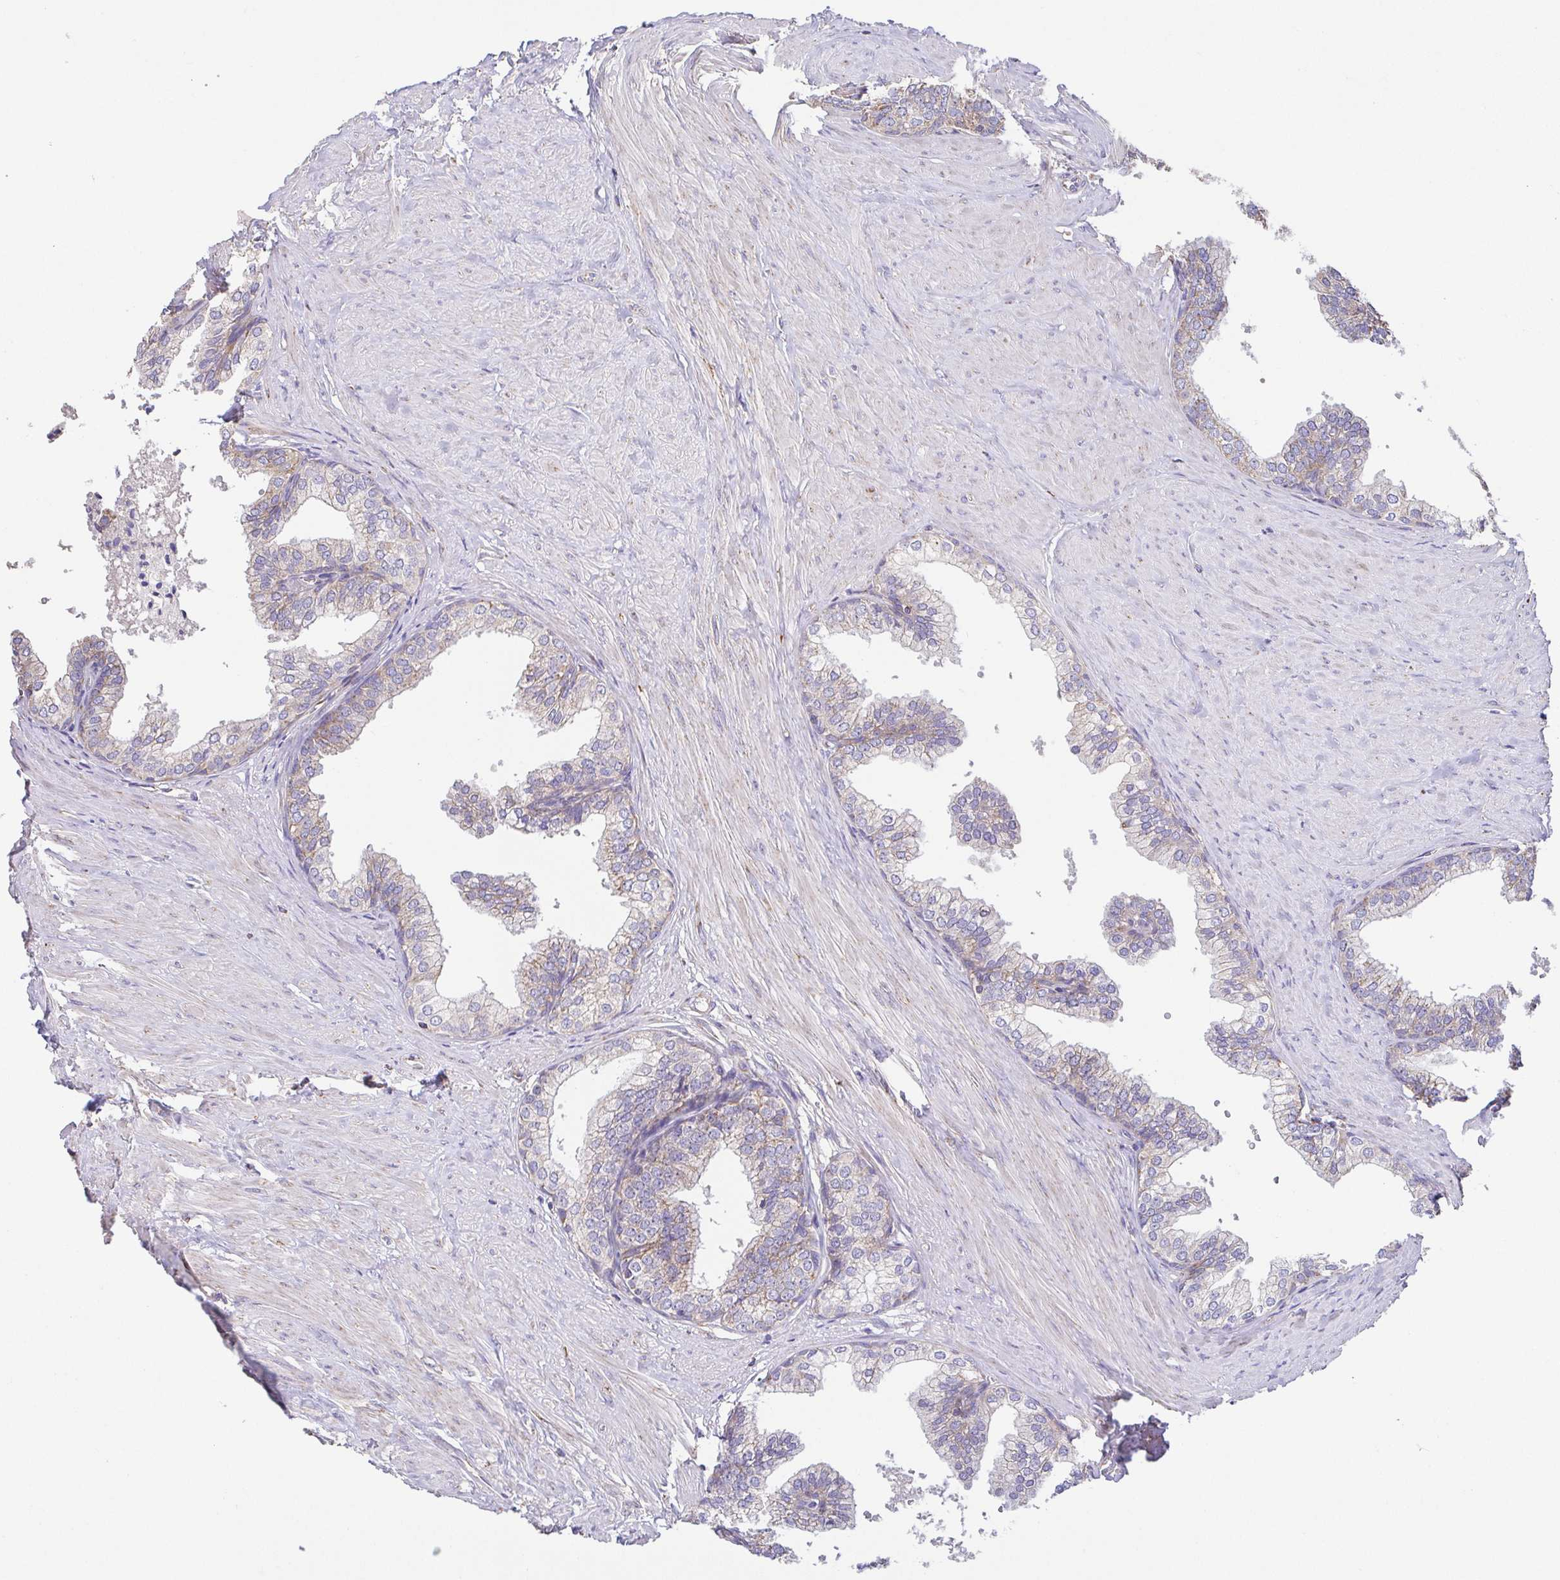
{"staining": {"intensity": "weak", "quantity": "<25%", "location": "cytoplasmic/membranous"}, "tissue": "prostate", "cell_type": "Glandular cells", "image_type": "normal", "snomed": [{"axis": "morphology", "description": "Normal tissue, NOS"}, {"axis": "topography", "description": "Prostate"}, {"axis": "topography", "description": "Peripheral nerve tissue"}], "caption": "Immunohistochemistry of benign human prostate exhibits no expression in glandular cells. (DAB immunohistochemistry, high magnification).", "gene": "GINM1", "patient": {"sex": "male", "age": 55}}